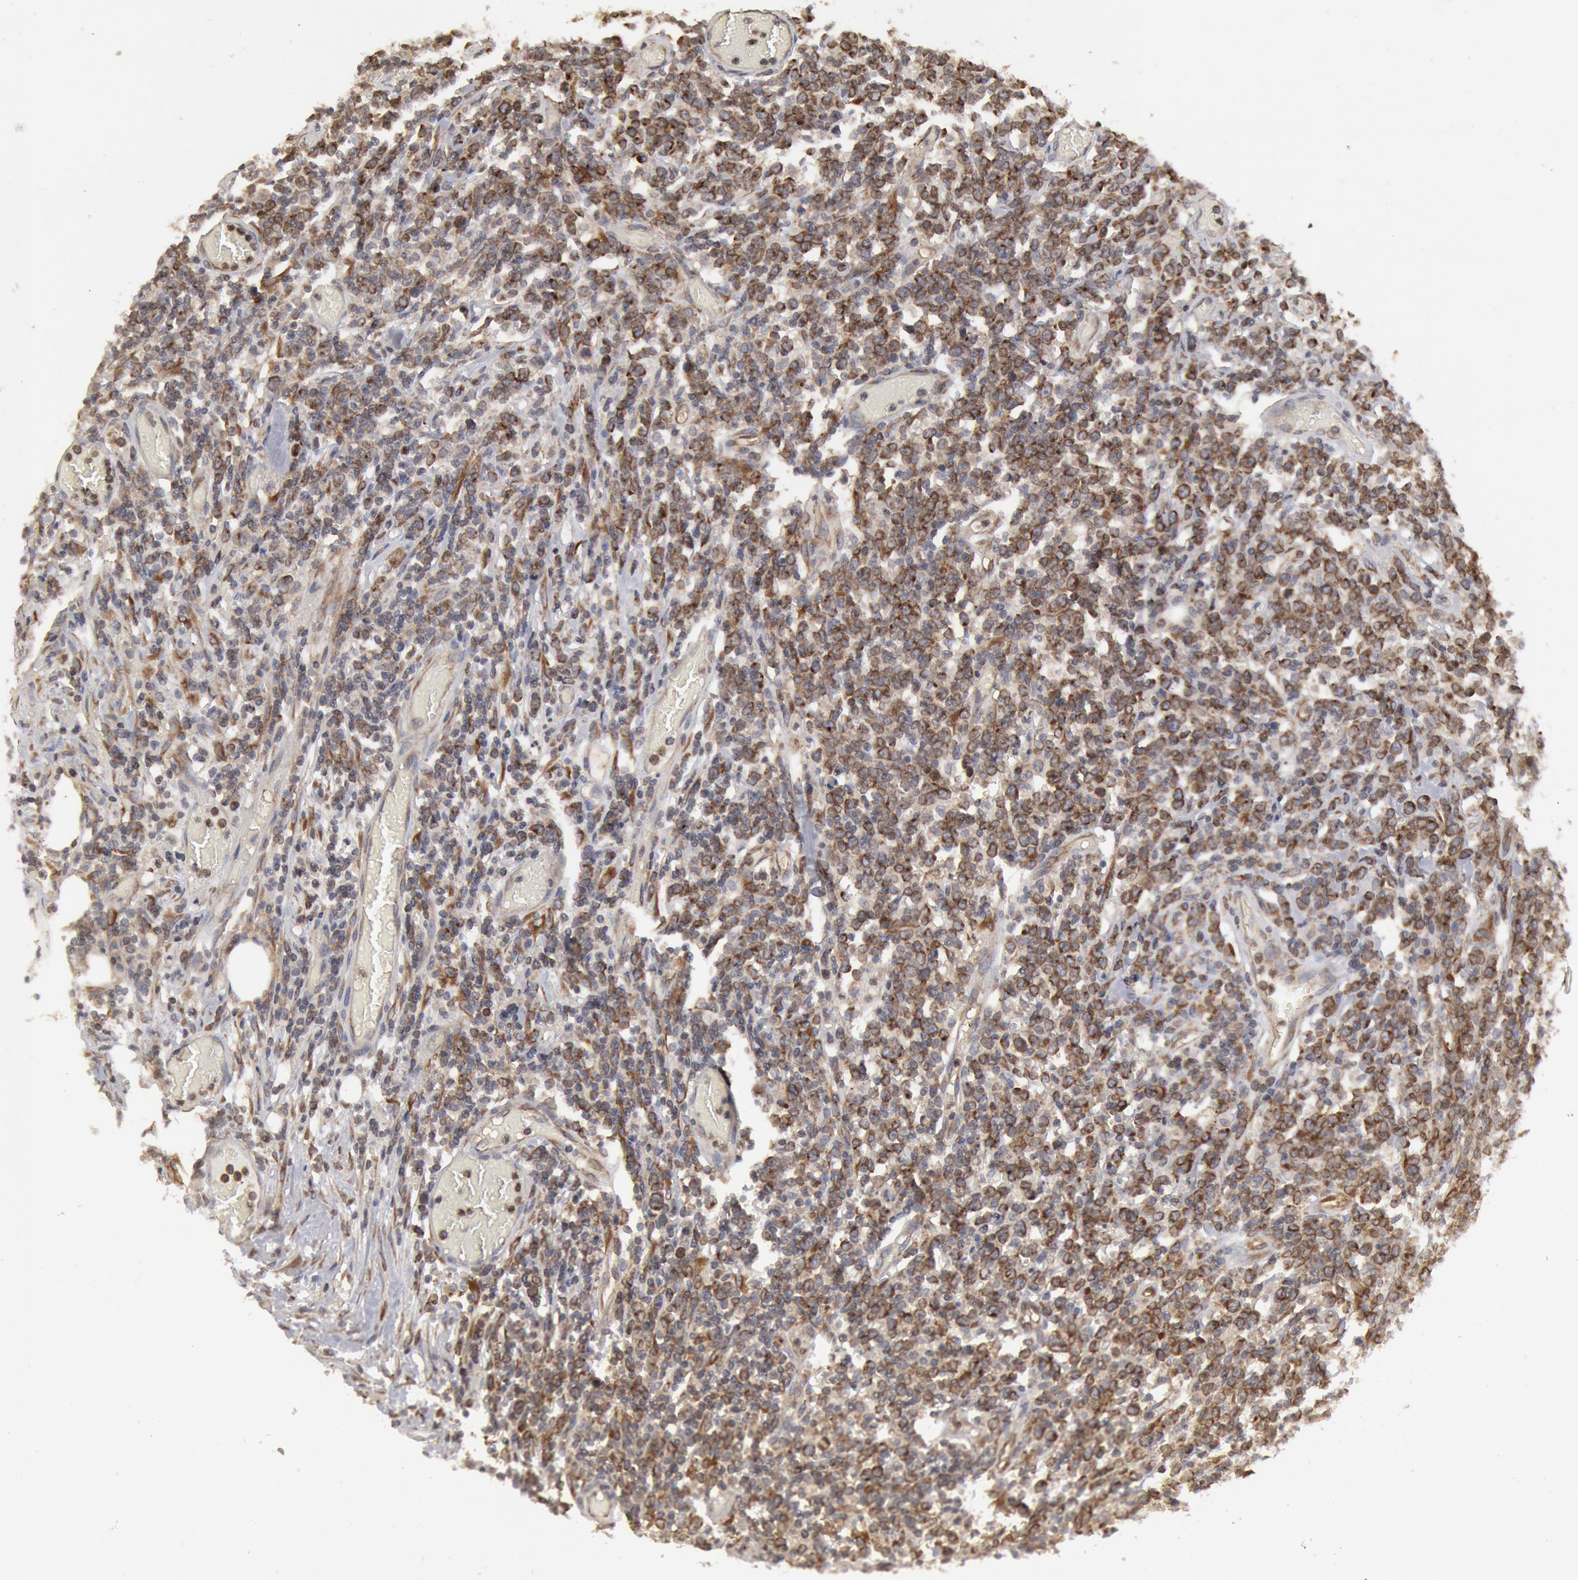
{"staining": {"intensity": "moderate", "quantity": "25%-75%", "location": "cytoplasmic/membranous"}, "tissue": "lymphoma", "cell_type": "Tumor cells", "image_type": "cancer", "snomed": [{"axis": "morphology", "description": "Malignant lymphoma, non-Hodgkin's type, High grade"}, {"axis": "topography", "description": "Colon"}], "caption": "Protein staining by immunohistochemistry (IHC) shows moderate cytoplasmic/membranous expression in about 25%-75% of tumor cells in lymphoma.", "gene": "OSBPL8", "patient": {"sex": "male", "age": 82}}